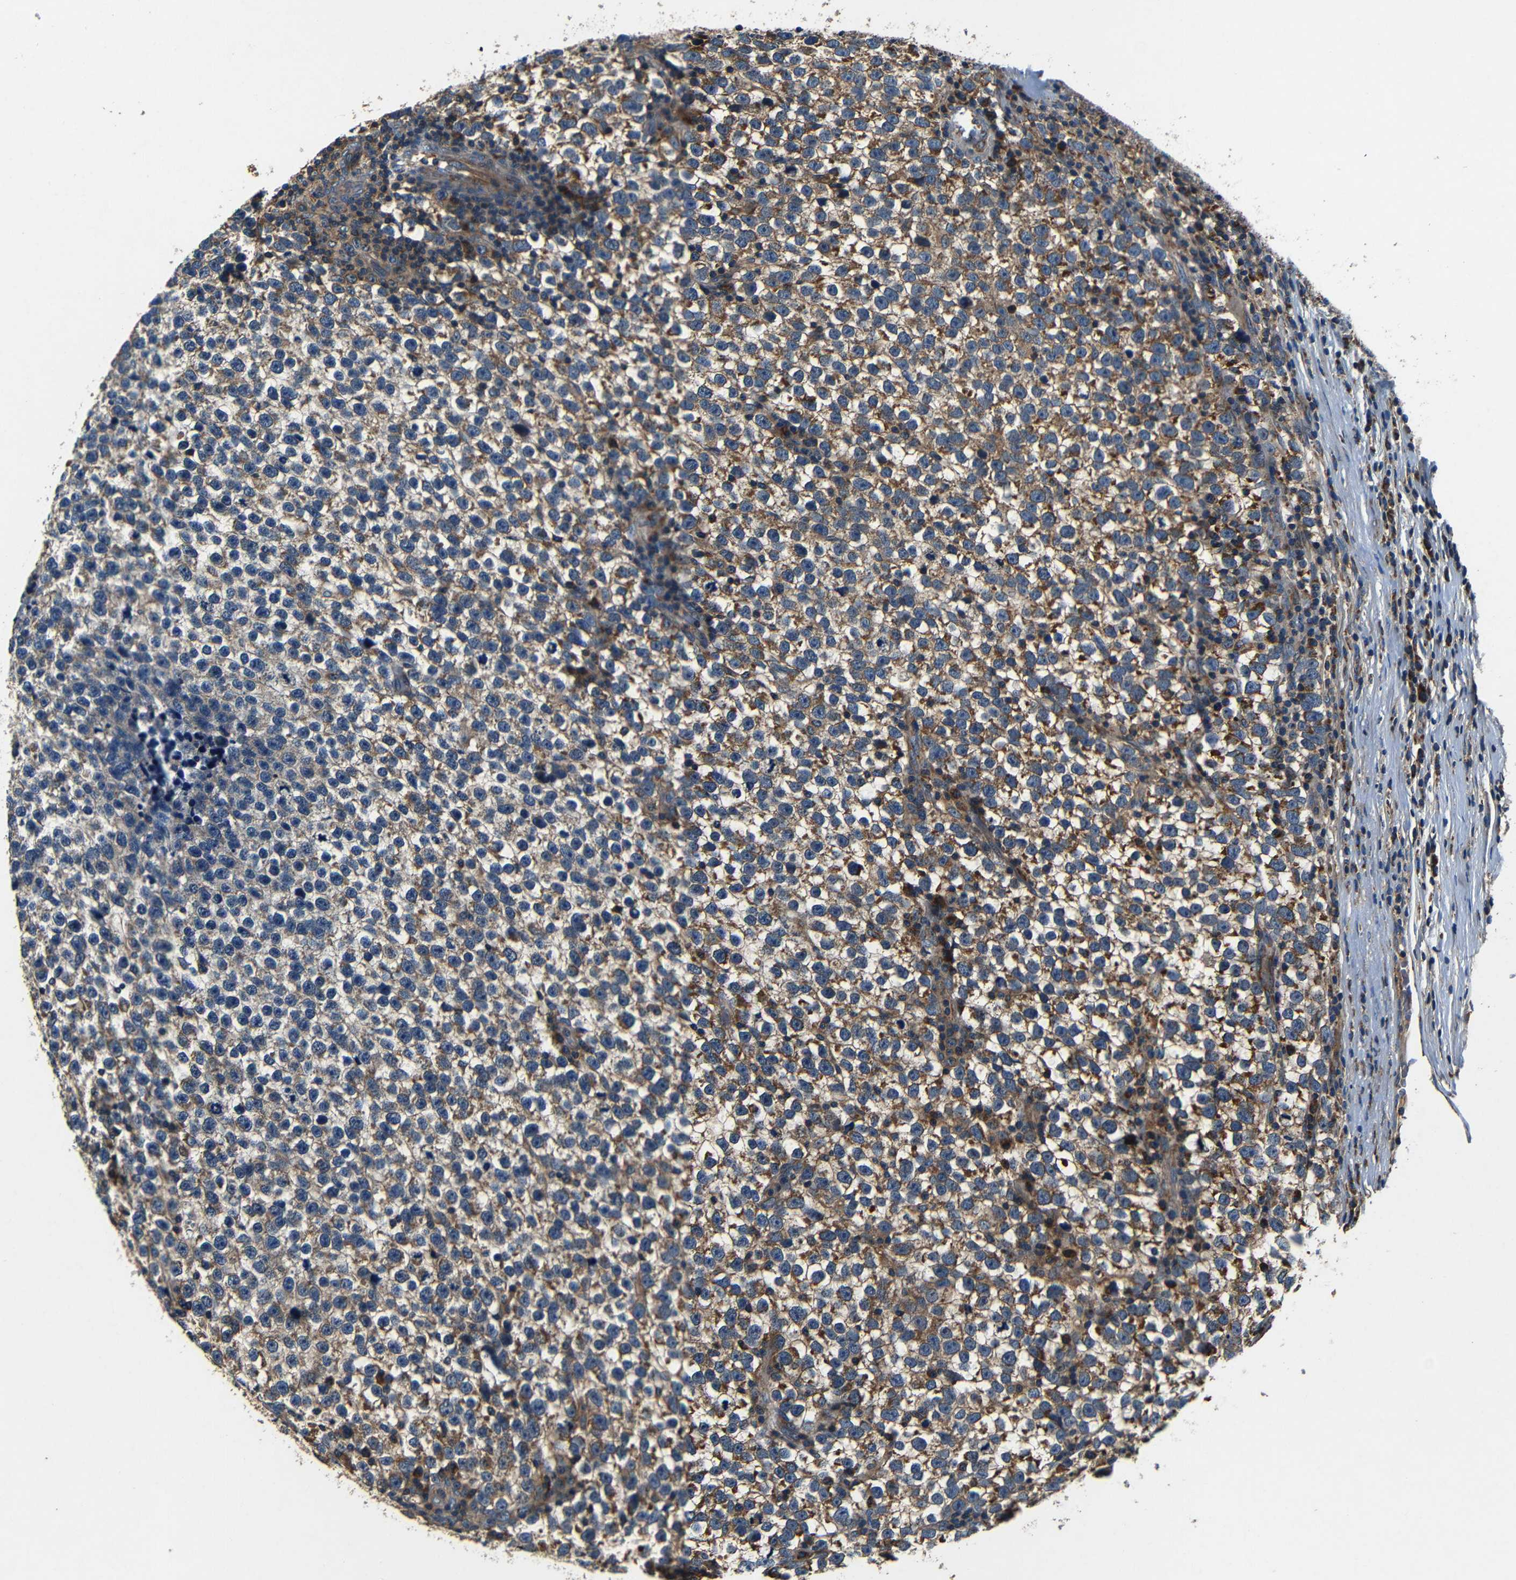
{"staining": {"intensity": "moderate", "quantity": "25%-75%", "location": "cytoplasmic/membranous"}, "tissue": "testis cancer", "cell_type": "Tumor cells", "image_type": "cancer", "snomed": [{"axis": "morphology", "description": "Normal tissue, NOS"}, {"axis": "morphology", "description": "Seminoma, NOS"}, {"axis": "topography", "description": "Testis"}], "caption": "Testis cancer was stained to show a protein in brown. There is medium levels of moderate cytoplasmic/membranous expression in about 25%-75% of tumor cells.", "gene": "MTX1", "patient": {"sex": "male", "age": 43}}